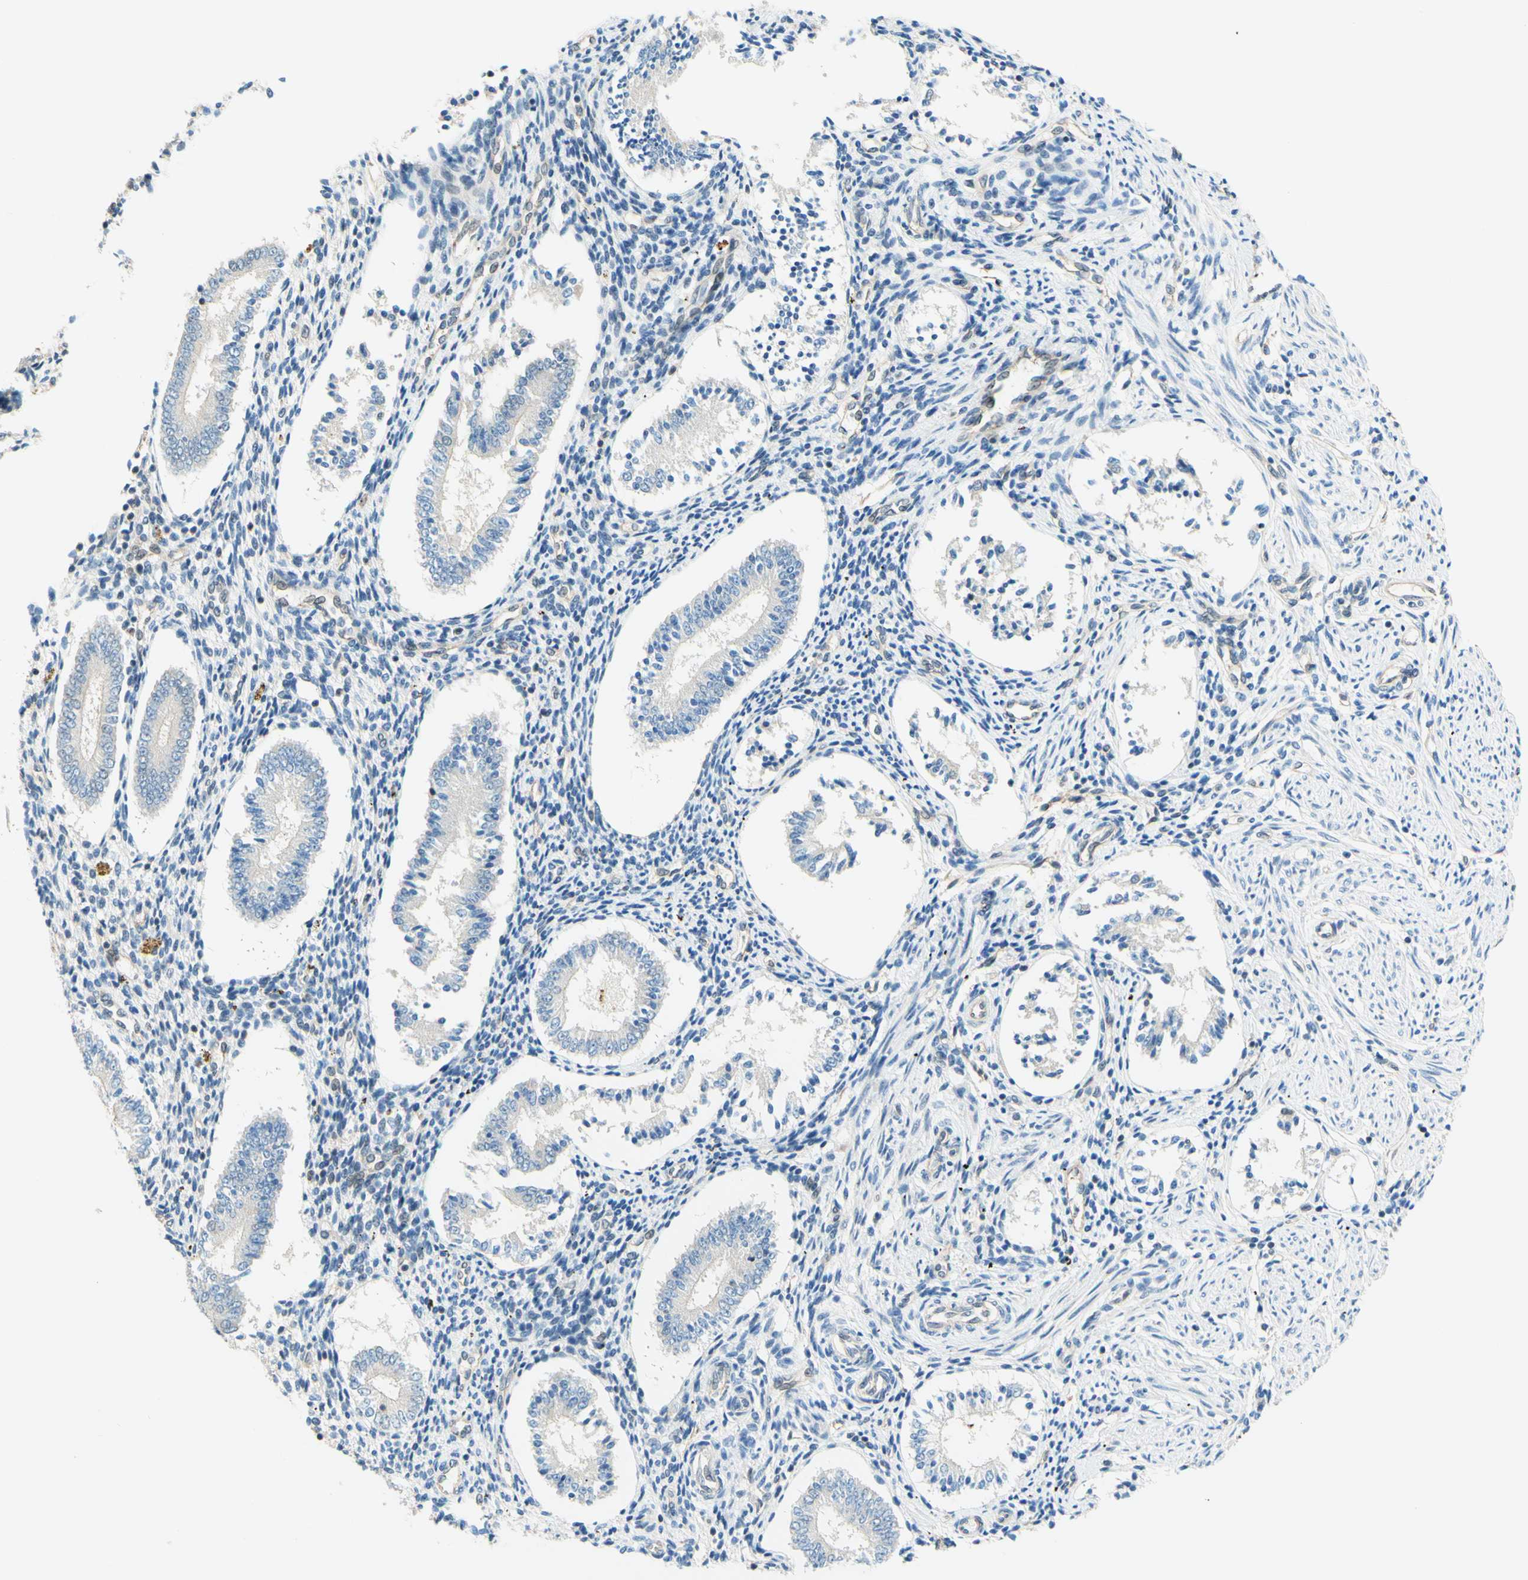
{"staining": {"intensity": "negative", "quantity": "none", "location": "none"}, "tissue": "endometrium", "cell_type": "Cells in endometrial stroma", "image_type": "normal", "snomed": [{"axis": "morphology", "description": "Normal tissue, NOS"}, {"axis": "topography", "description": "Endometrium"}], "caption": "This is an immunohistochemistry micrograph of benign endometrium. There is no staining in cells in endometrial stroma.", "gene": "C2CD2L", "patient": {"sex": "female", "age": 42}}